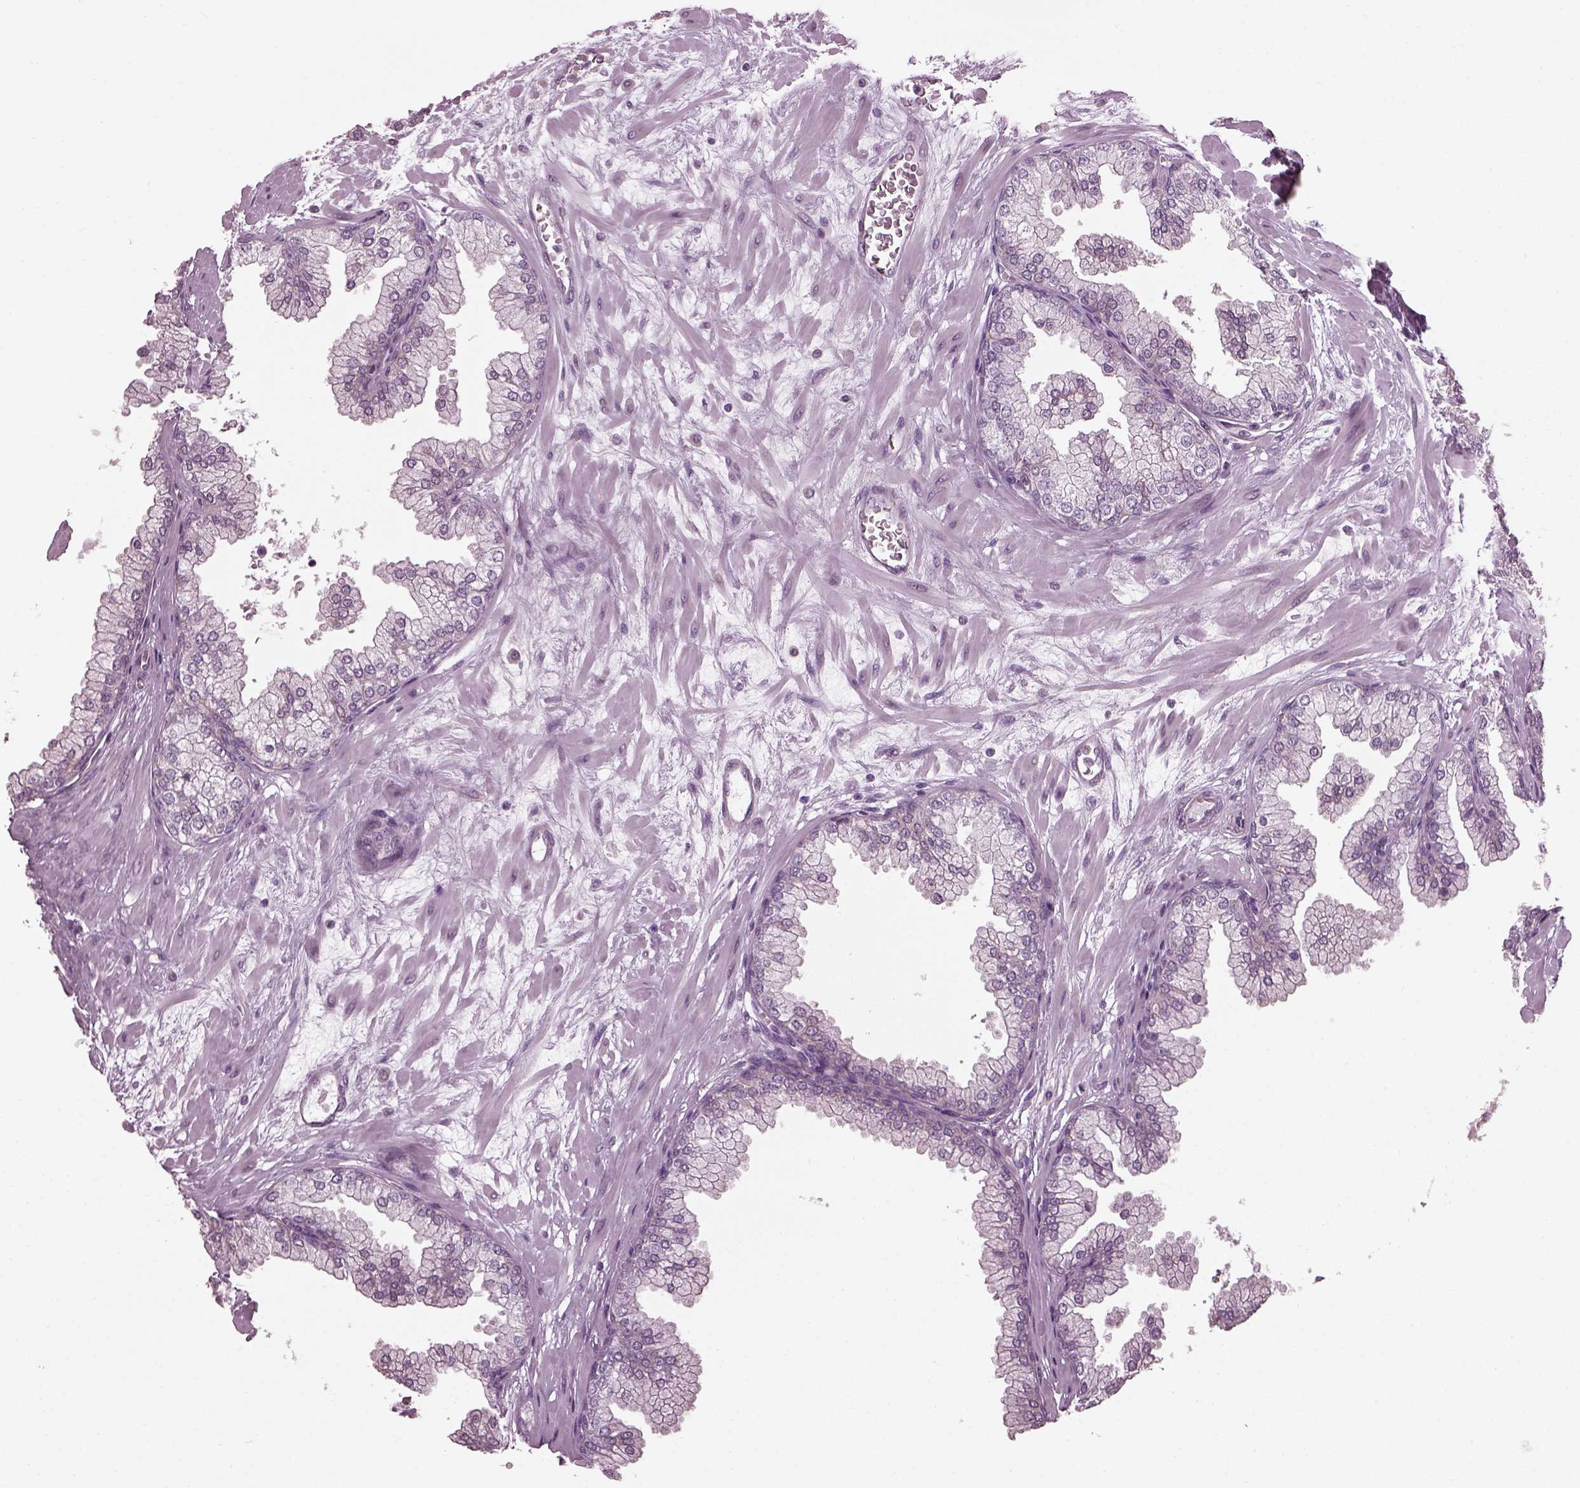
{"staining": {"intensity": "negative", "quantity": "none", "location": "none"}, "tissue": "prostate", "cell_type": "Glandular cells", "image_type": "normal", "snomed": [{"axis": "morphology", "description": "Normal tissue, NOS"}, {"axis": "topography", "description": "Prostate"}, {"axis": "topography", "description": "Peripheral nerve tissue"}], "caption": "A high-resolution image shows immunohistochemistry (IHC) staining of benign prostate, which shows no significant positivity in glandular cells.", "gene": "CABP5", "patient": {"sex": "male", "age": 61}}